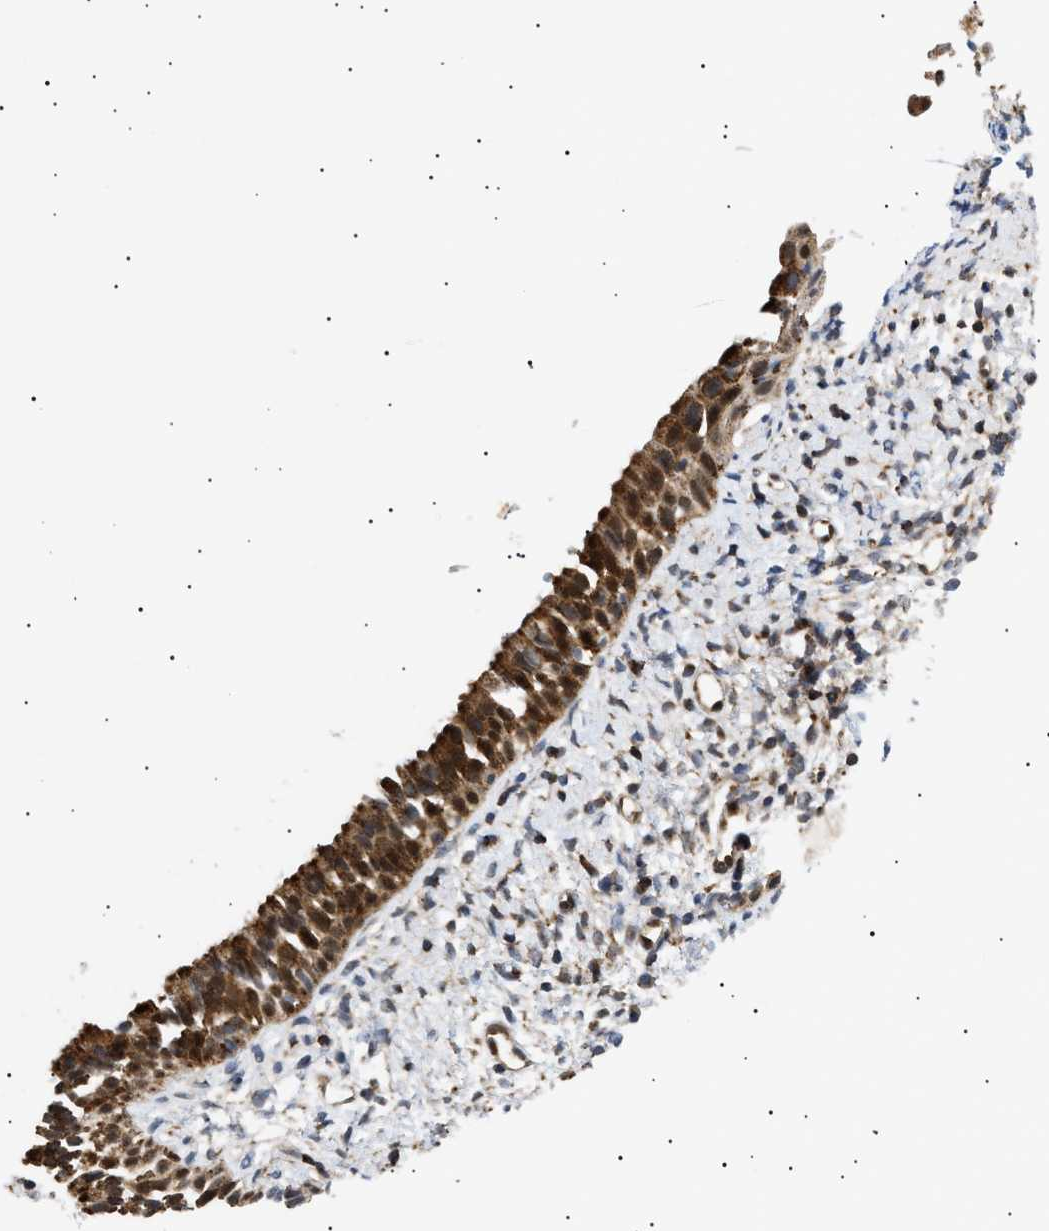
{"staining": {"intensity": "strong", "quantity": ">75%", "location": "cytoplasmic/membranous"}, "tissue": "nasopharynx", "cell_type": "Respiratory epithelial cells", "image_type": "normal", "snomed": [{"axis": "morphology", "description": "Normal tissue, NOS"}, {"axis": "topography", "description": "Nasopharynx"}], "caption": "About >75% of respiratory epithelial cells in benign nasopharynx exhibit strong cytoplasmic/membranous protein staining as visualized by brown immunohistochemical staining.", "gene": "SIRT5", "patient": {"sex": "male", "age": 22}}